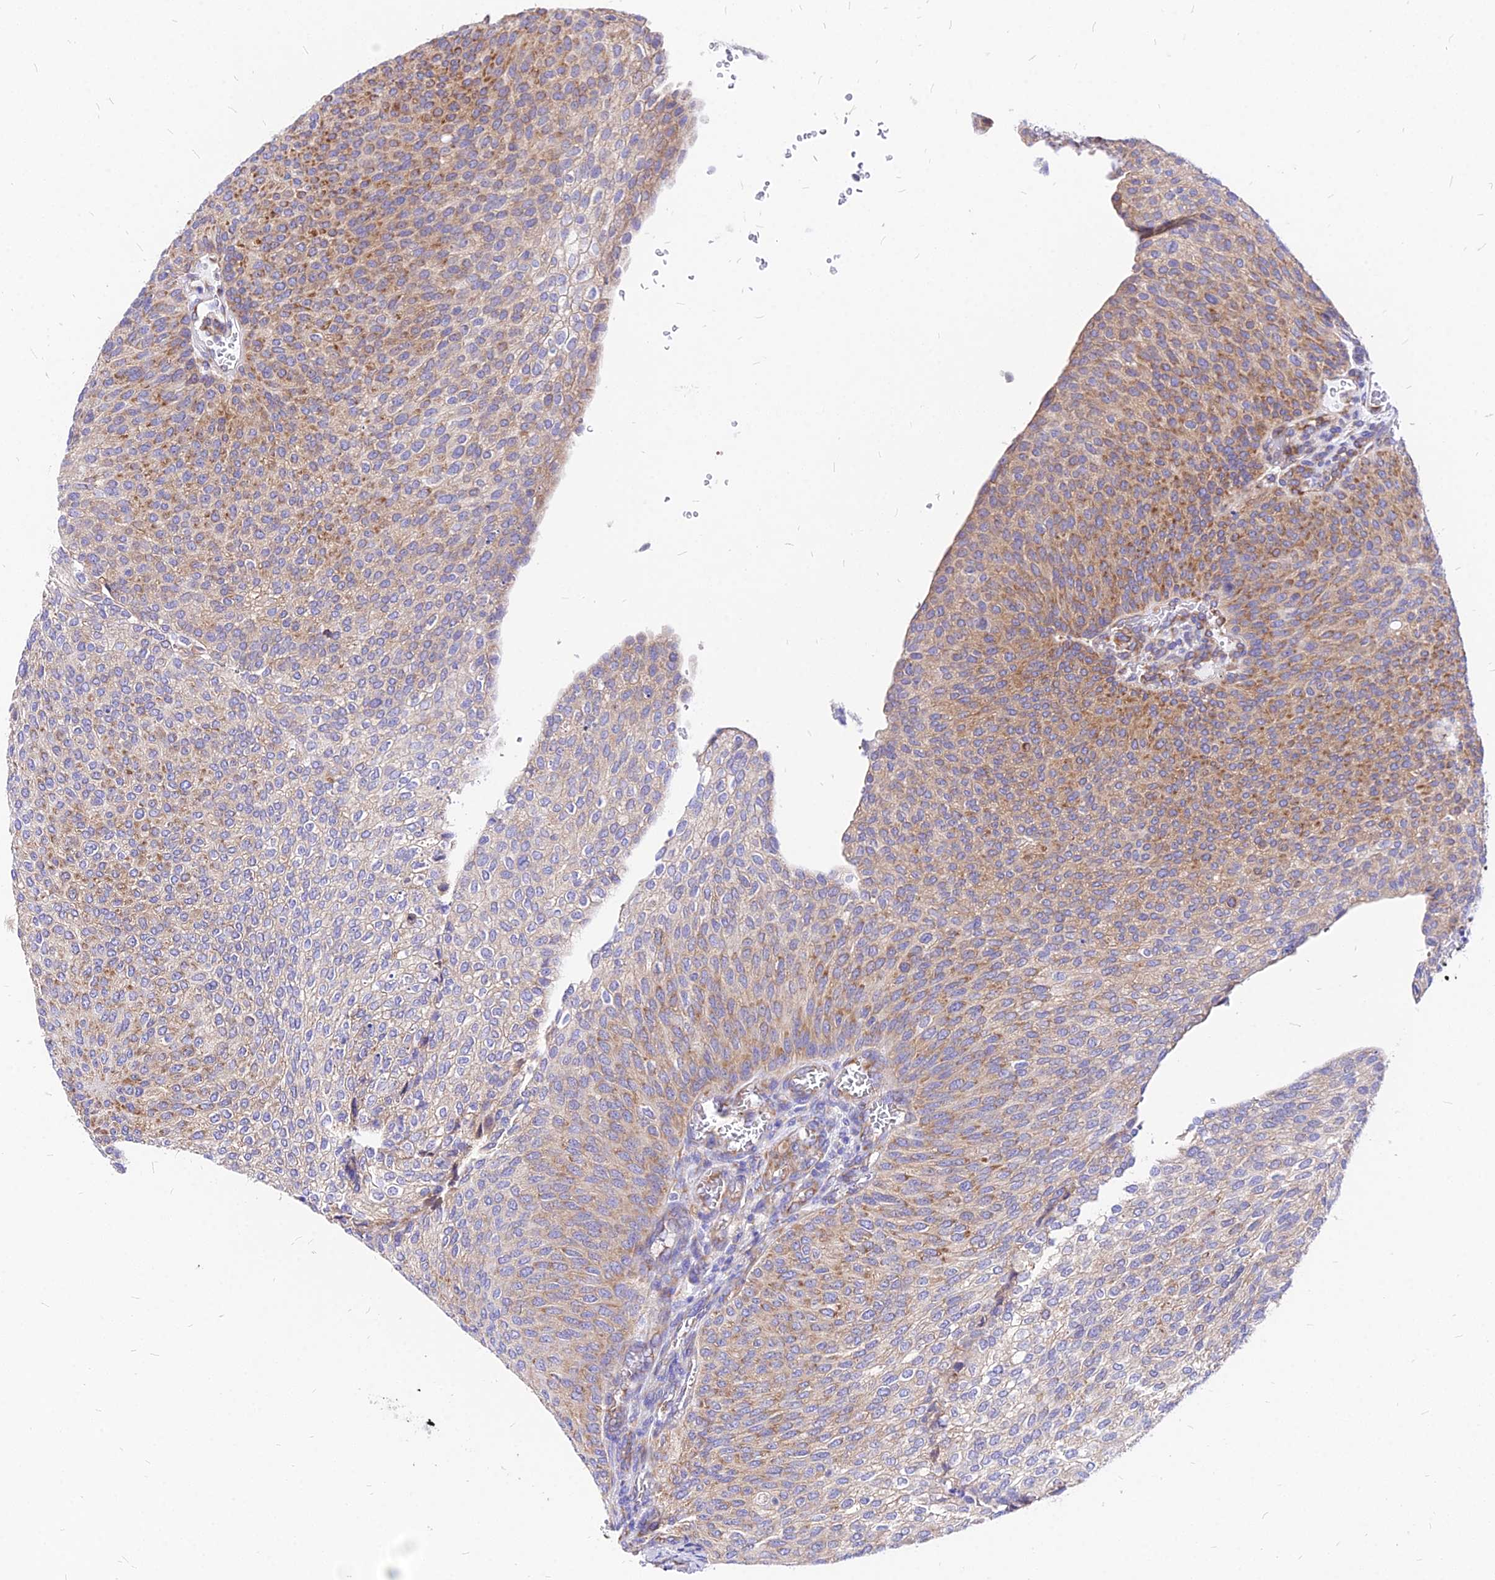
{"staining": {"intensity": "moderate", "quantity": "25%-75%", "location": "cytoplasmic/membranous"}, "tissue": "urothelial cancer", "cell_type": "Tumor cells", "image_type": "cancer", "snomed": [{"axis": "morphology", "description": "Urothelial carcinoma, High grade"}, {"axis": "topography", "description": "Urinary bladder"}], "caption": "Urothelial carcinoma (high-grade) stained with DAB IHC reveals medium levels of moderate cytoplasmic/membranous staining in about 25%-75% of tumor cells. (Stains: DAB in brown, nuclei in blue, Microscopy: brightfield microscopy at high magnification).", "gene": "RPL19", "patient": {"sex": "female", "age": 79}}